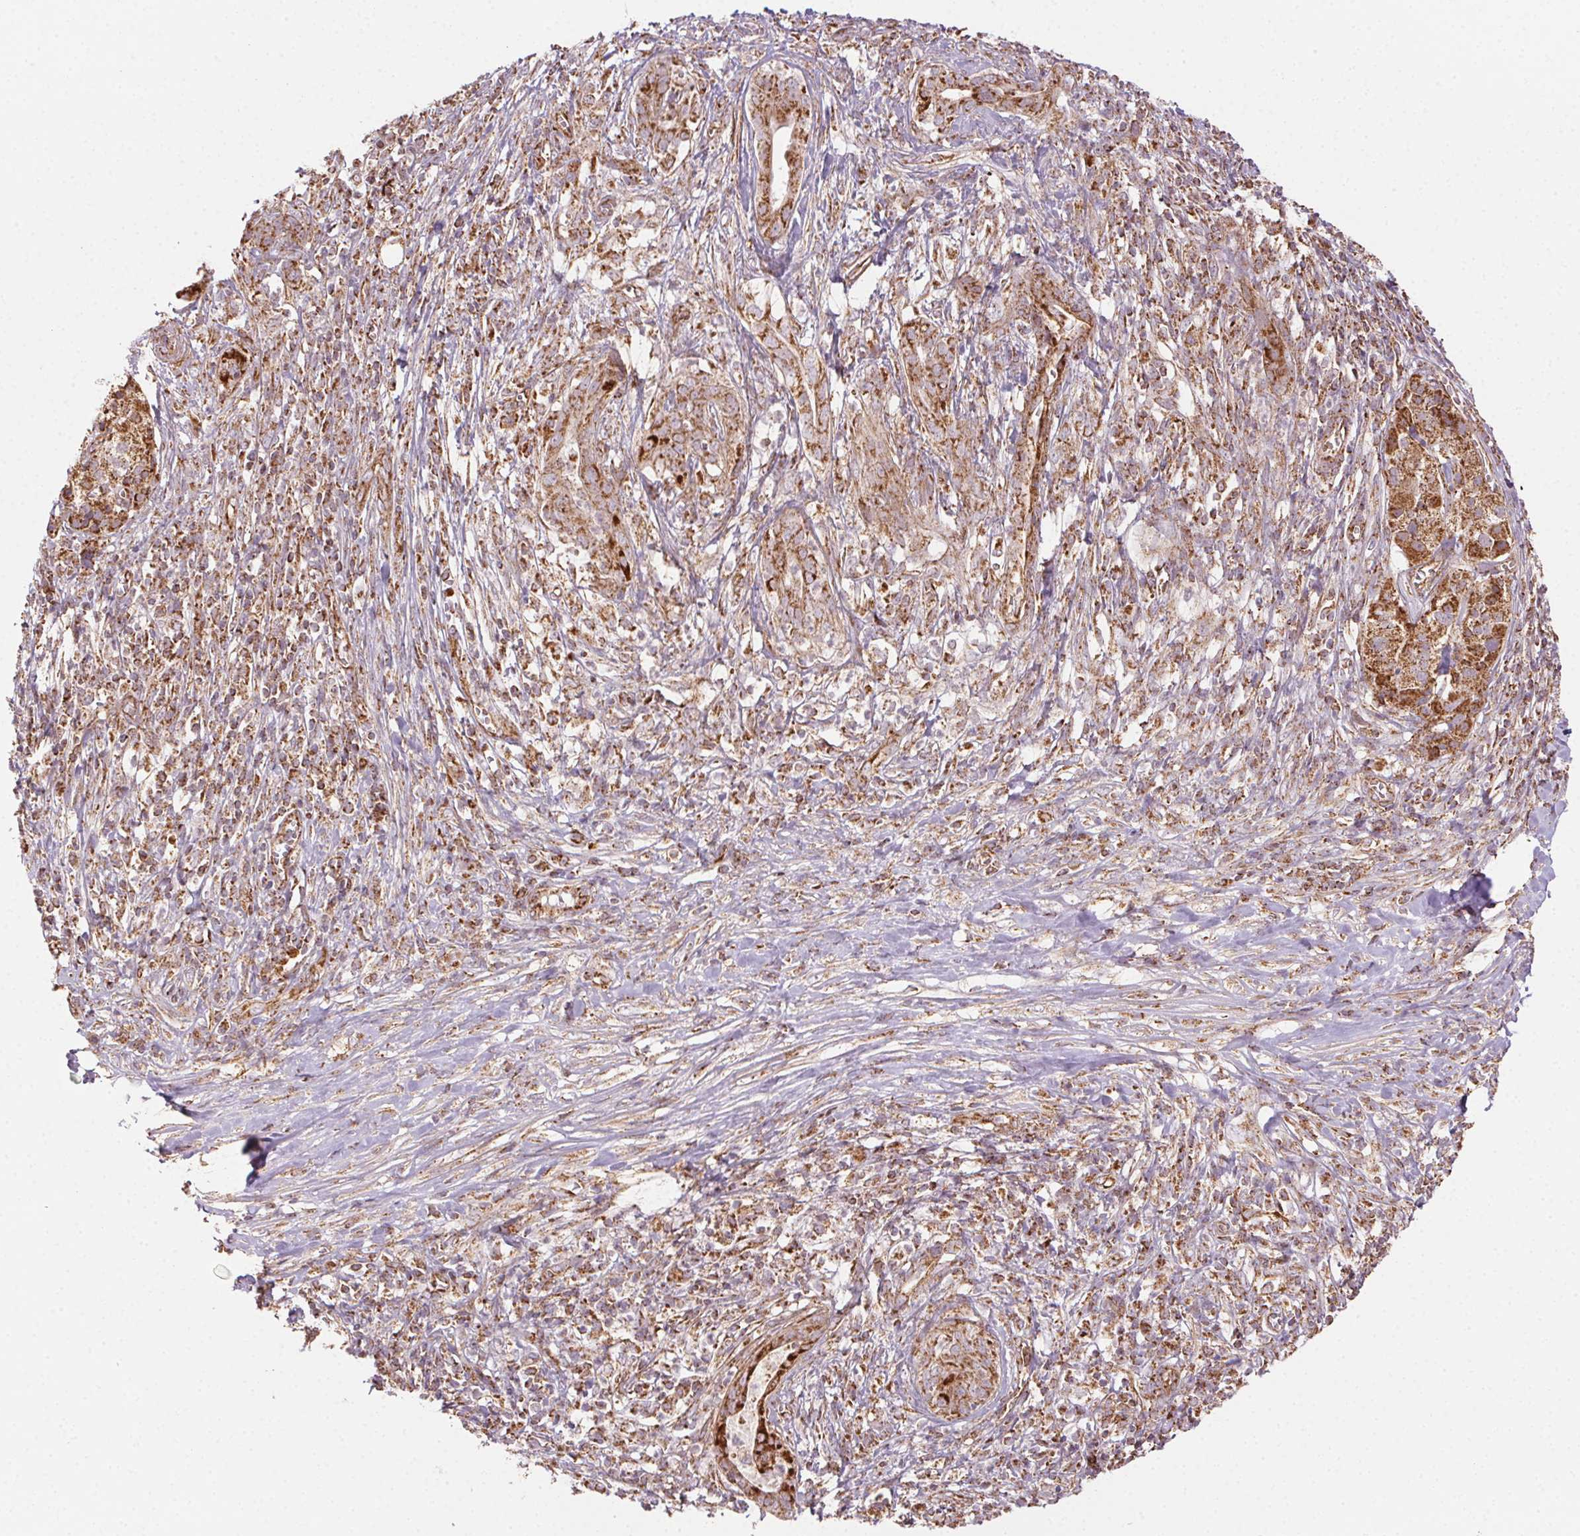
{"staining": {"intensity": "strong", "quantity": ">75%", "location": "cytoplasmic/membranous"}, "tissue": "pancreatic cancer", "cell_type": "Tumor cells", "image_type": "cancer", "snomed": [{"axis": "morphology", "description": "Adenocarcinoma, NOS"}, {"axis": "topography", "description": "Pancreas"}], "caption": "This is an image of IHC staining of adenocarcinoma (pancreatic), which shows strong expression in the cytoplasmic/membranous of tumor cells.", "gene": "CLPB", "patient": {"sex": "male", "age": 61}}